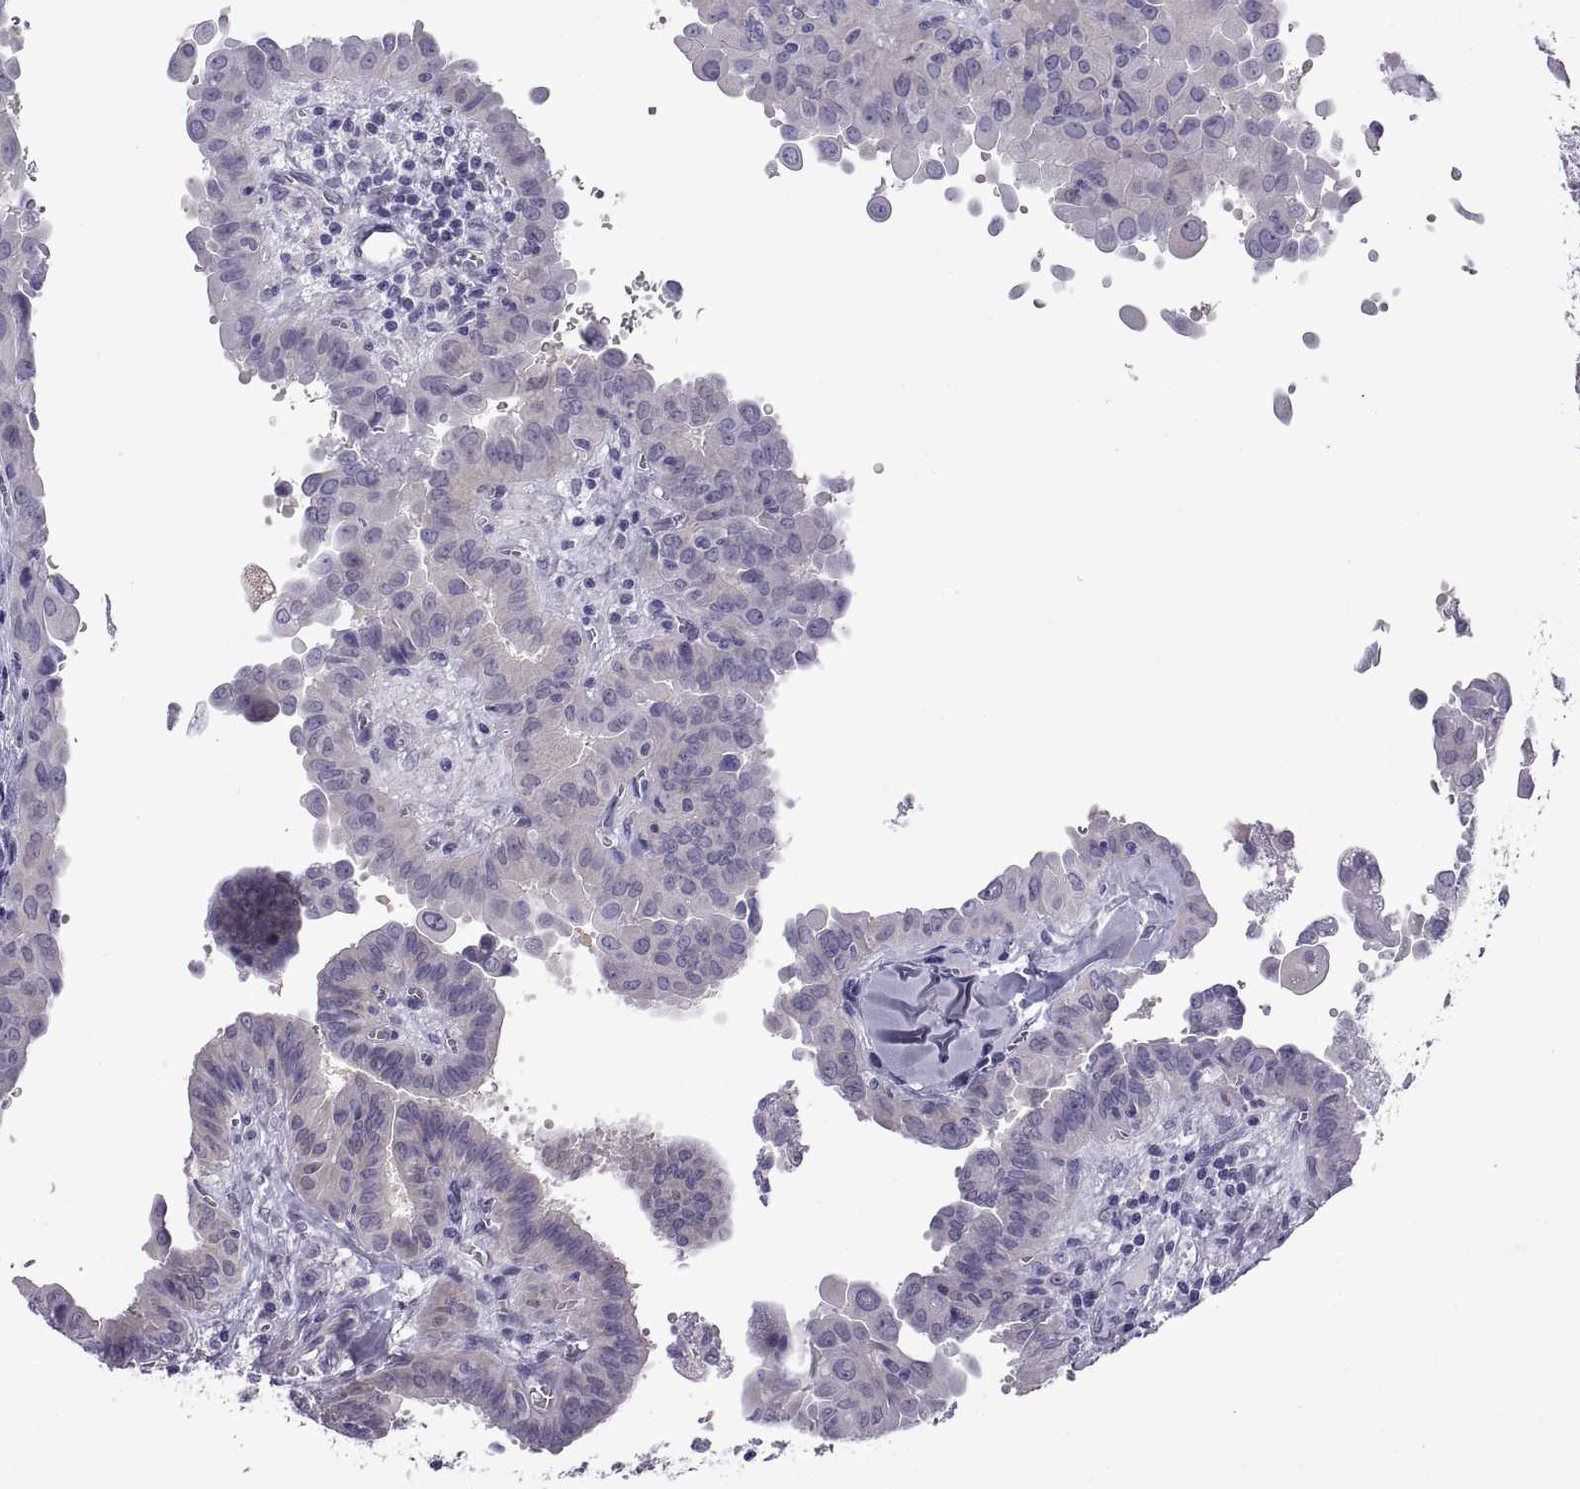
{"staining": {"intensity": "weak", "quantity": "<25%", "location": "cytoplasmic/membranous"}, "tissue": "thyroid cancer", "cell_type": "Tumor cells", "image_type": "cancer", "snomed": [{"axis": "morphology", "description": "Papillary adenocarcinoma, NOS"}, {"axis": "topography", "description": "Thyroid gland"}], "caption": "A high-resolution photomicrograph shows immunohistochemistry staining of thyroid cancer, which displays no significant staining in tumor cells.", "gene": "SPDYE1", "patient": {"sex": "female", "age": 37}}